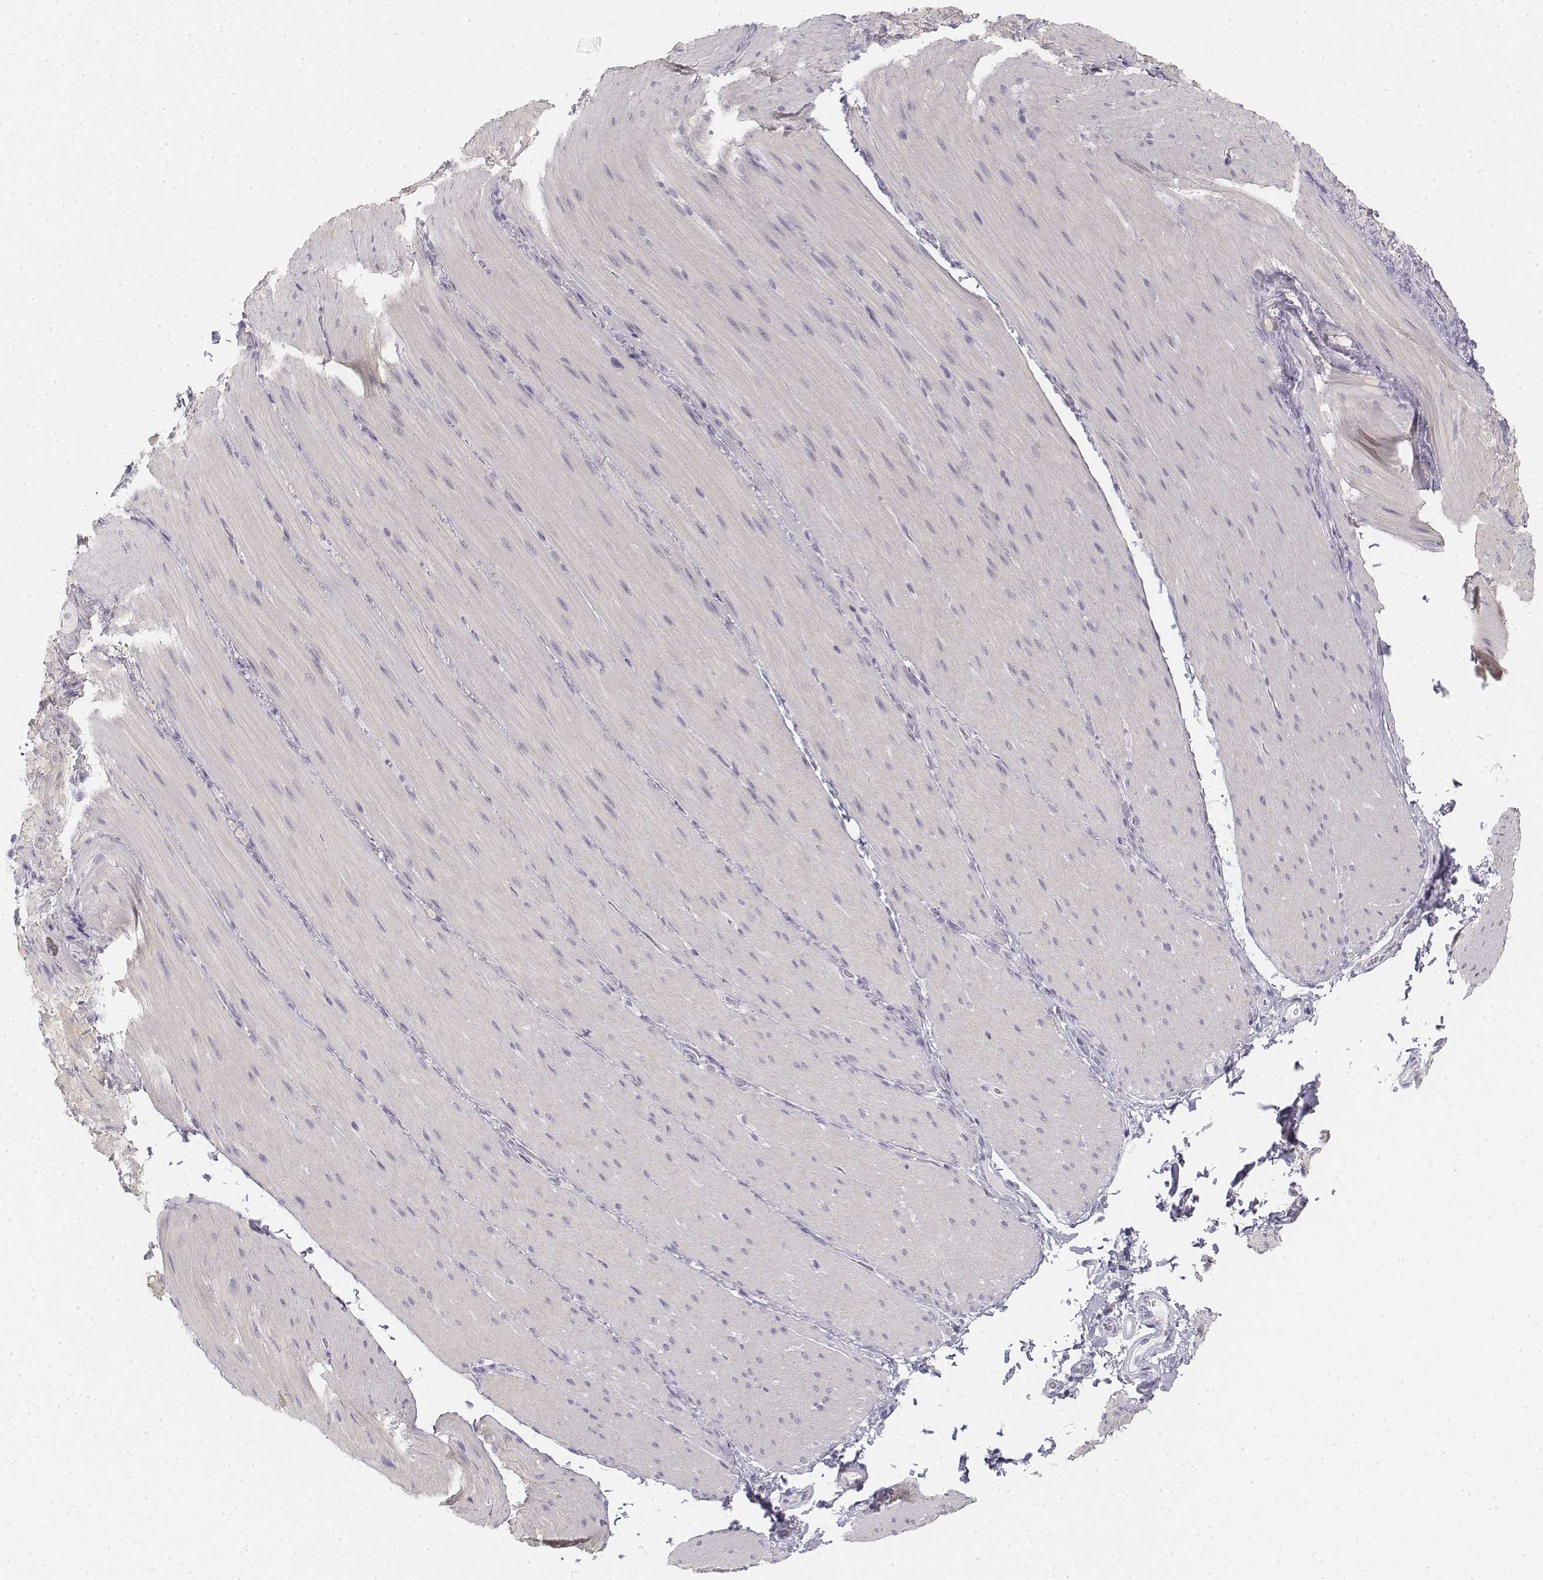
{"staining": {"intensity": "negative", "quantity": "none", "location": "none"}, "tissue": "smooth muscle", "cell_type": "Smooth muscle cells", "image_type": "normal", "snomed": [{"axis": "morphology", "description": "Normal tissue, NOS"}, {"axis": "topography", "description": "Smooth muscle"}, {"axis": "topography", "description": "Colon"}], "caption": "An immunohistochemistry (IHC) micrograph of unremarkable smooth muscle is shown. There is no staining in smooth muscle cells of smooth muscle. (DAB (3,3'-diaminobenzidine) immunohistochemistry visualized using brightfield microscopy, high magnification).", "gene": "KRT25", "patient": {"sex": "male", "age": 73}}